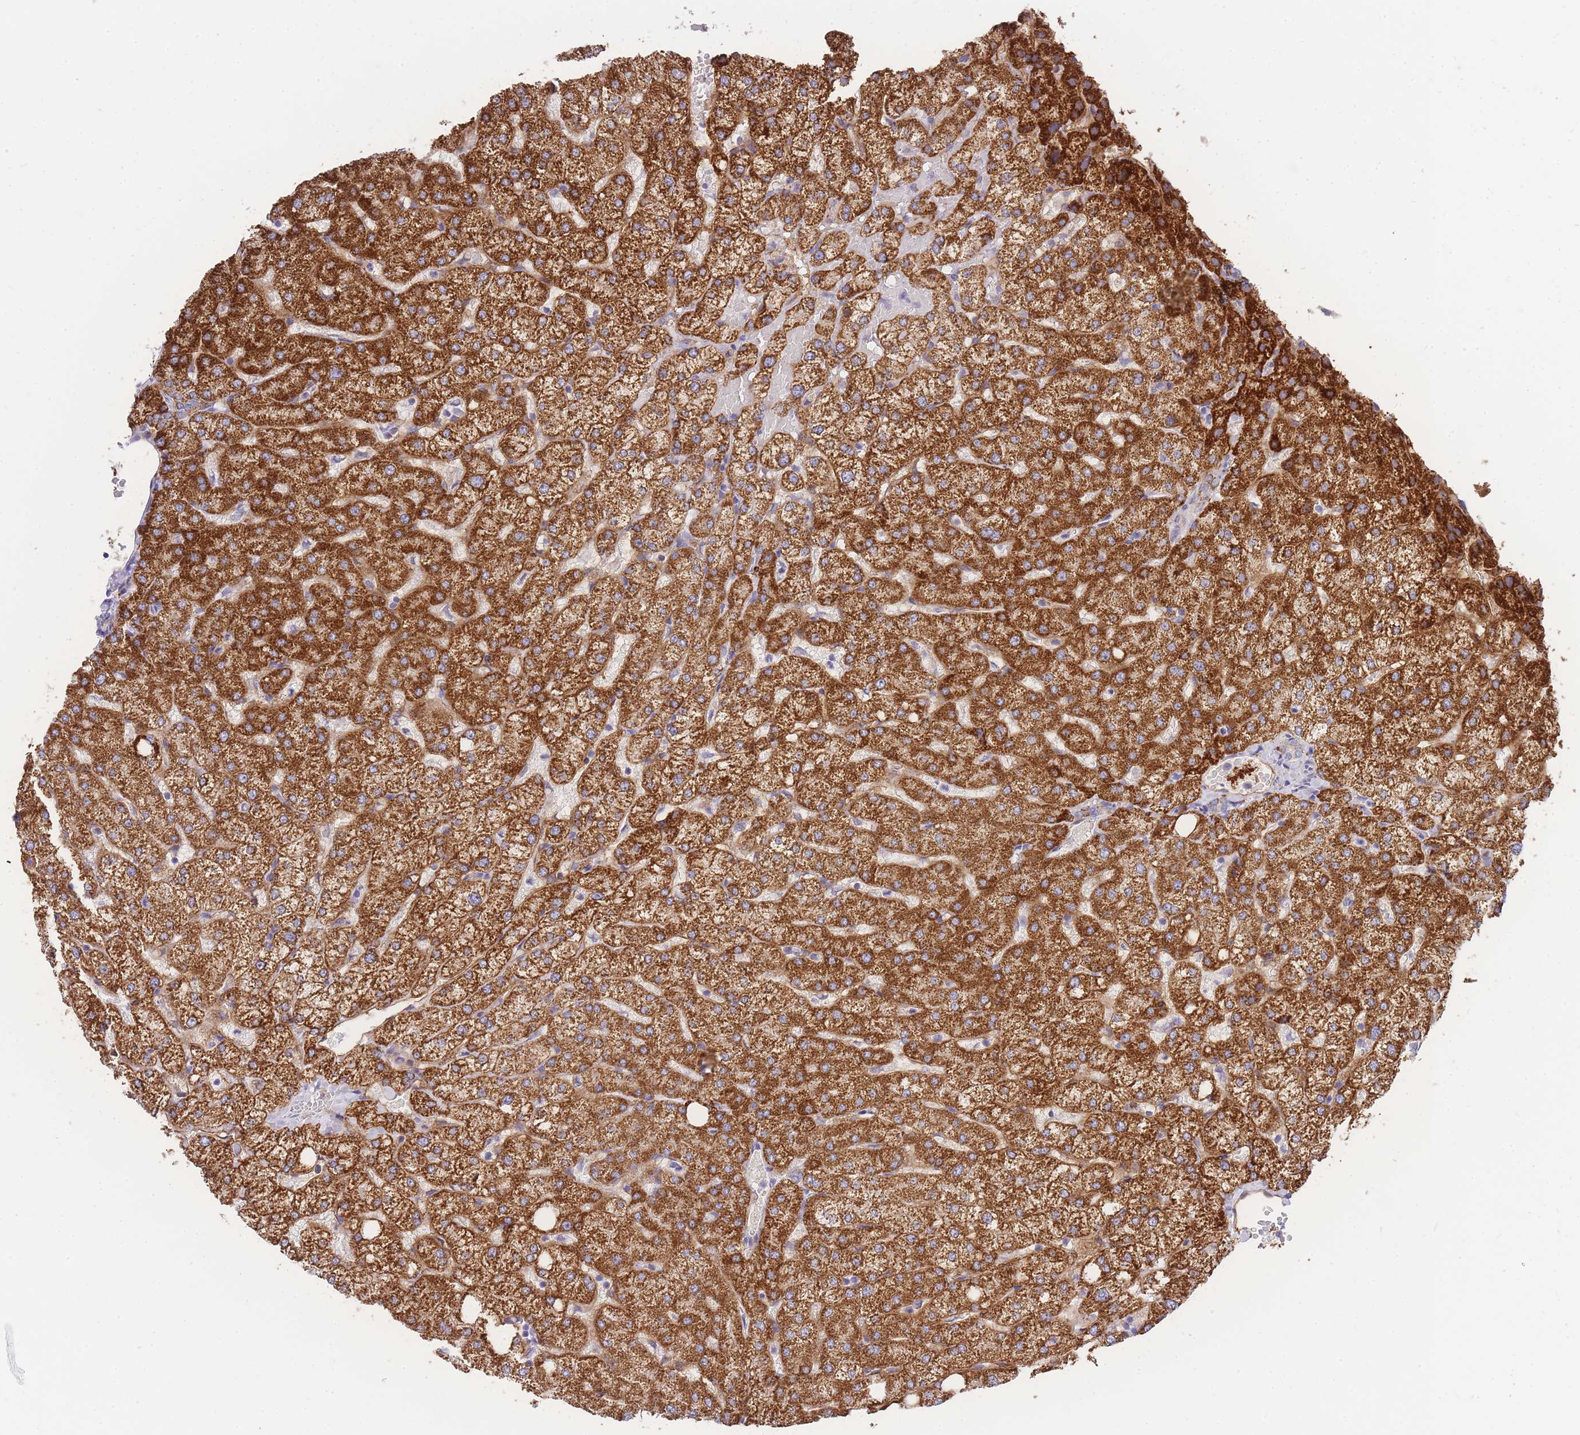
{"staining": {"intensity": "negative", "quantity": "none", "location": "none"}, "tissue": "liver", "cell_type": "Cholangiocytes", "image_type": "normal", "snomed": [{"axis": "morphology", "description": "Normal tissue, NOS"}, {"axis": "topography", "description": "Liver"}], "caption": "Cholangiocytes show no significant expression in benign liver. (DAB (3,3'-diaminobenzidine) immunohistochemistry (IHC) visualized using brightfield microscopy, high magnification).", "gene": "C2orf88", "patient": {"sex": "female", "age": 54}}